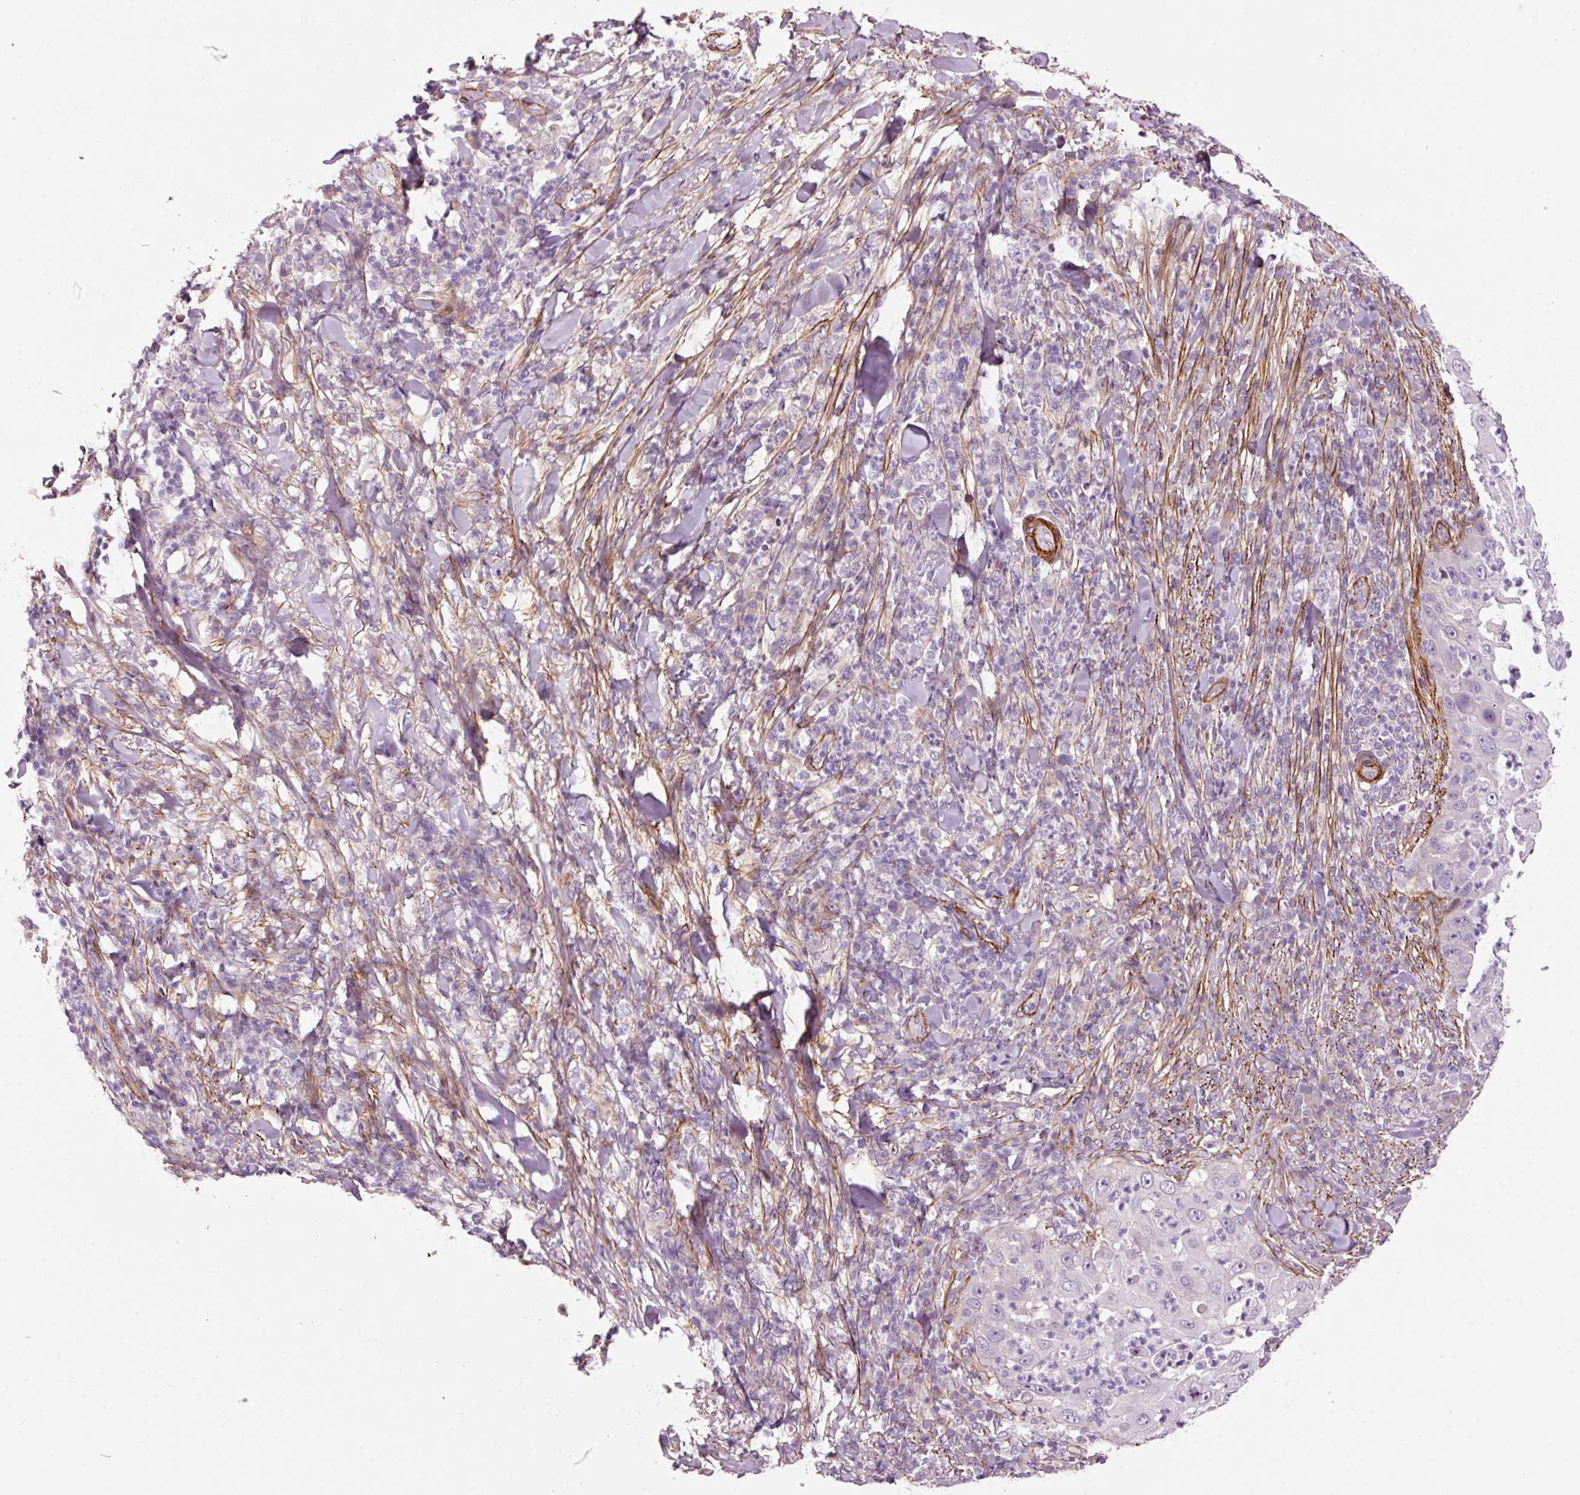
{"staining": {"intensity": "negative", "quantity": "none", "location": "none"}, "tissue": "skin cancer", "cell_type": "Tumor cells", "image_type": "cancer", "snomed": [{"axis": "morphology", "description": "Squamous cell carcinoma, NOS"}, {"axis": "topography", "description": "Skin"}], "caption": "There is no significant expression in tumor cells of skin cancer (squamous cell carcinoma).", "gene": "ANKRD20A1", "patient": {"sex": "female", "age": 44}}